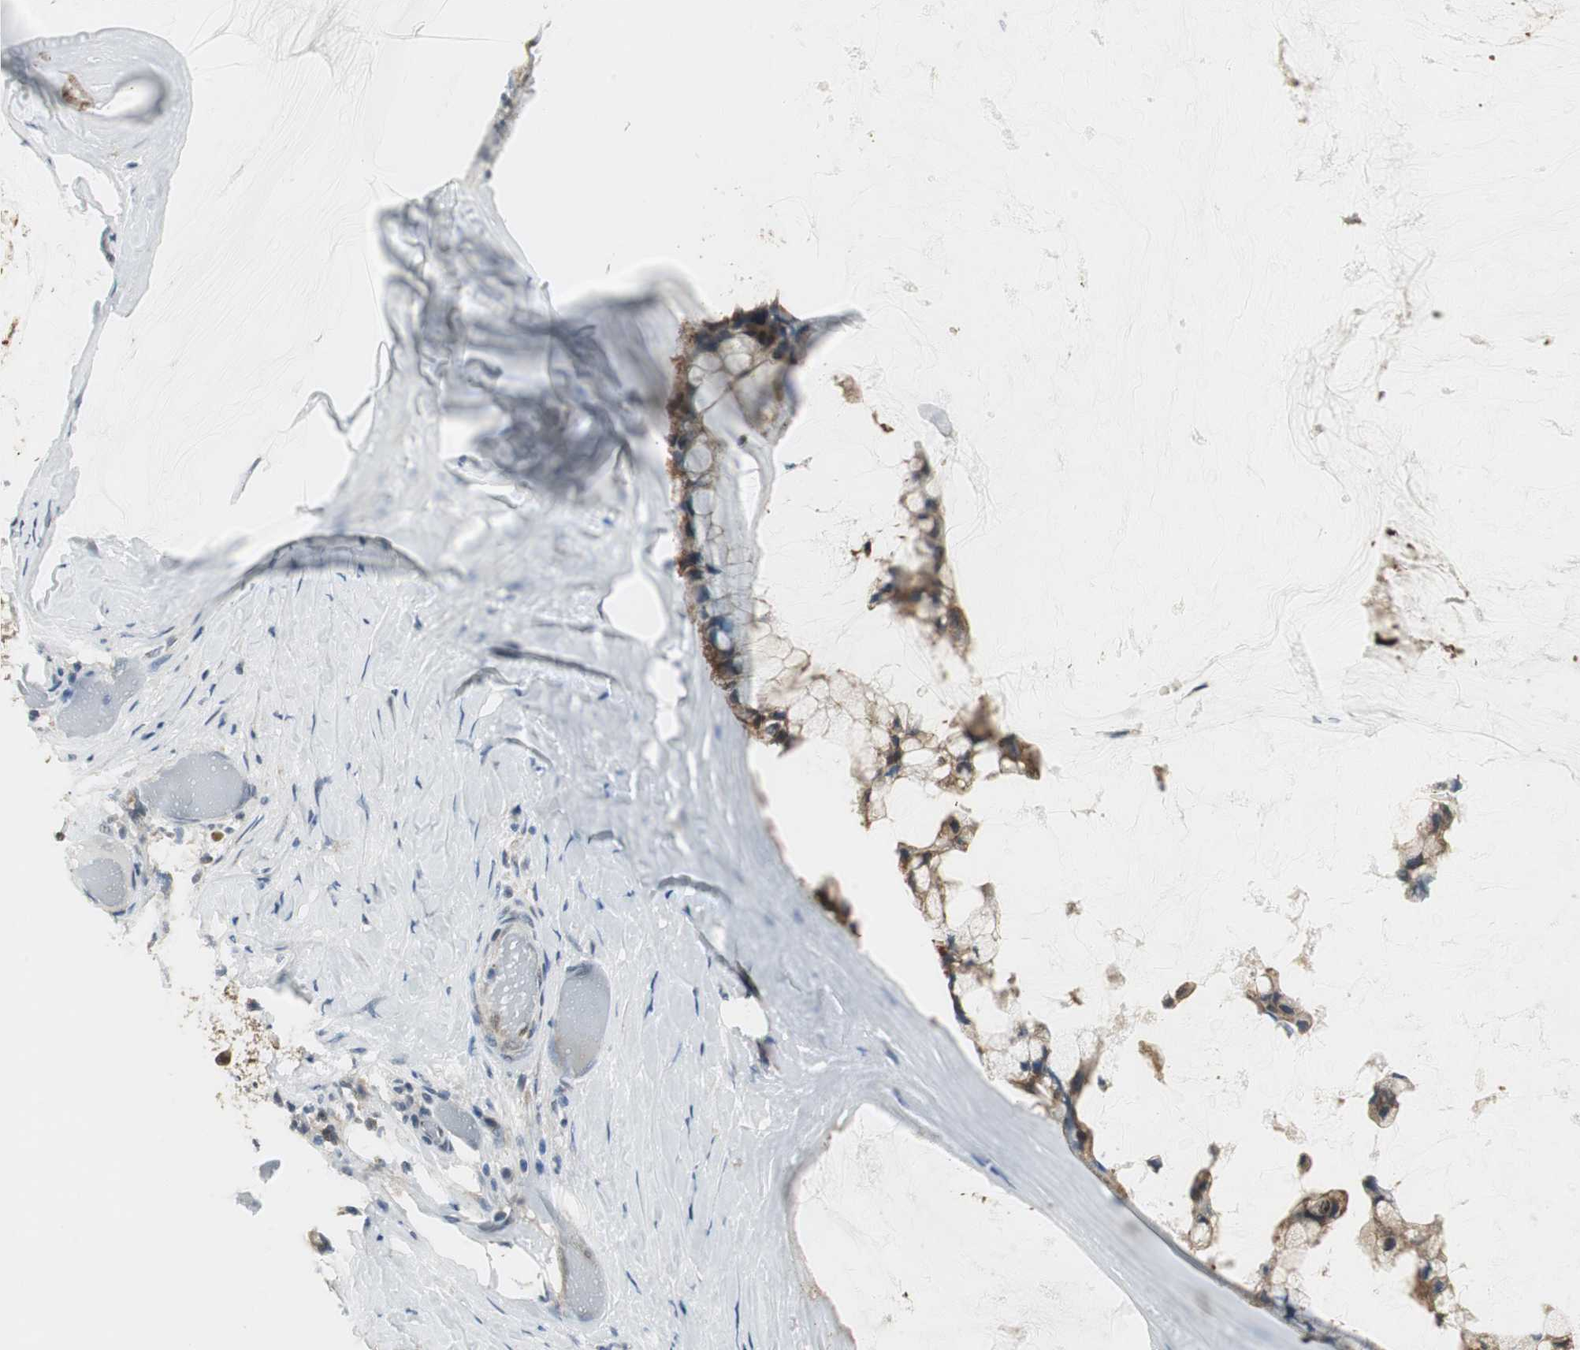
{"staining": {"intensity": "moderate", "quantity": ">75%", "location": "cytoplasmic/membranous"}, "tissue": "ovarian cancer", "cell_type": "Tumor cells", "image_type": "cancer", "snomed": [{"axis": "morphology", "description": "Cystadenocarcinoma, mucinous, NOS"}, {"axis": "topography", "description": "Ovary"}], "caption": "An image showing moderate cytoplasmic/membranous expression in about >75% of tumor cells in ovarian cancer (mucinous cystadenocarcinoma), as visualized by brown immunohistochemical staining.", "gene": "CCT5", "patient": {"sex": "female", "age": 39}}